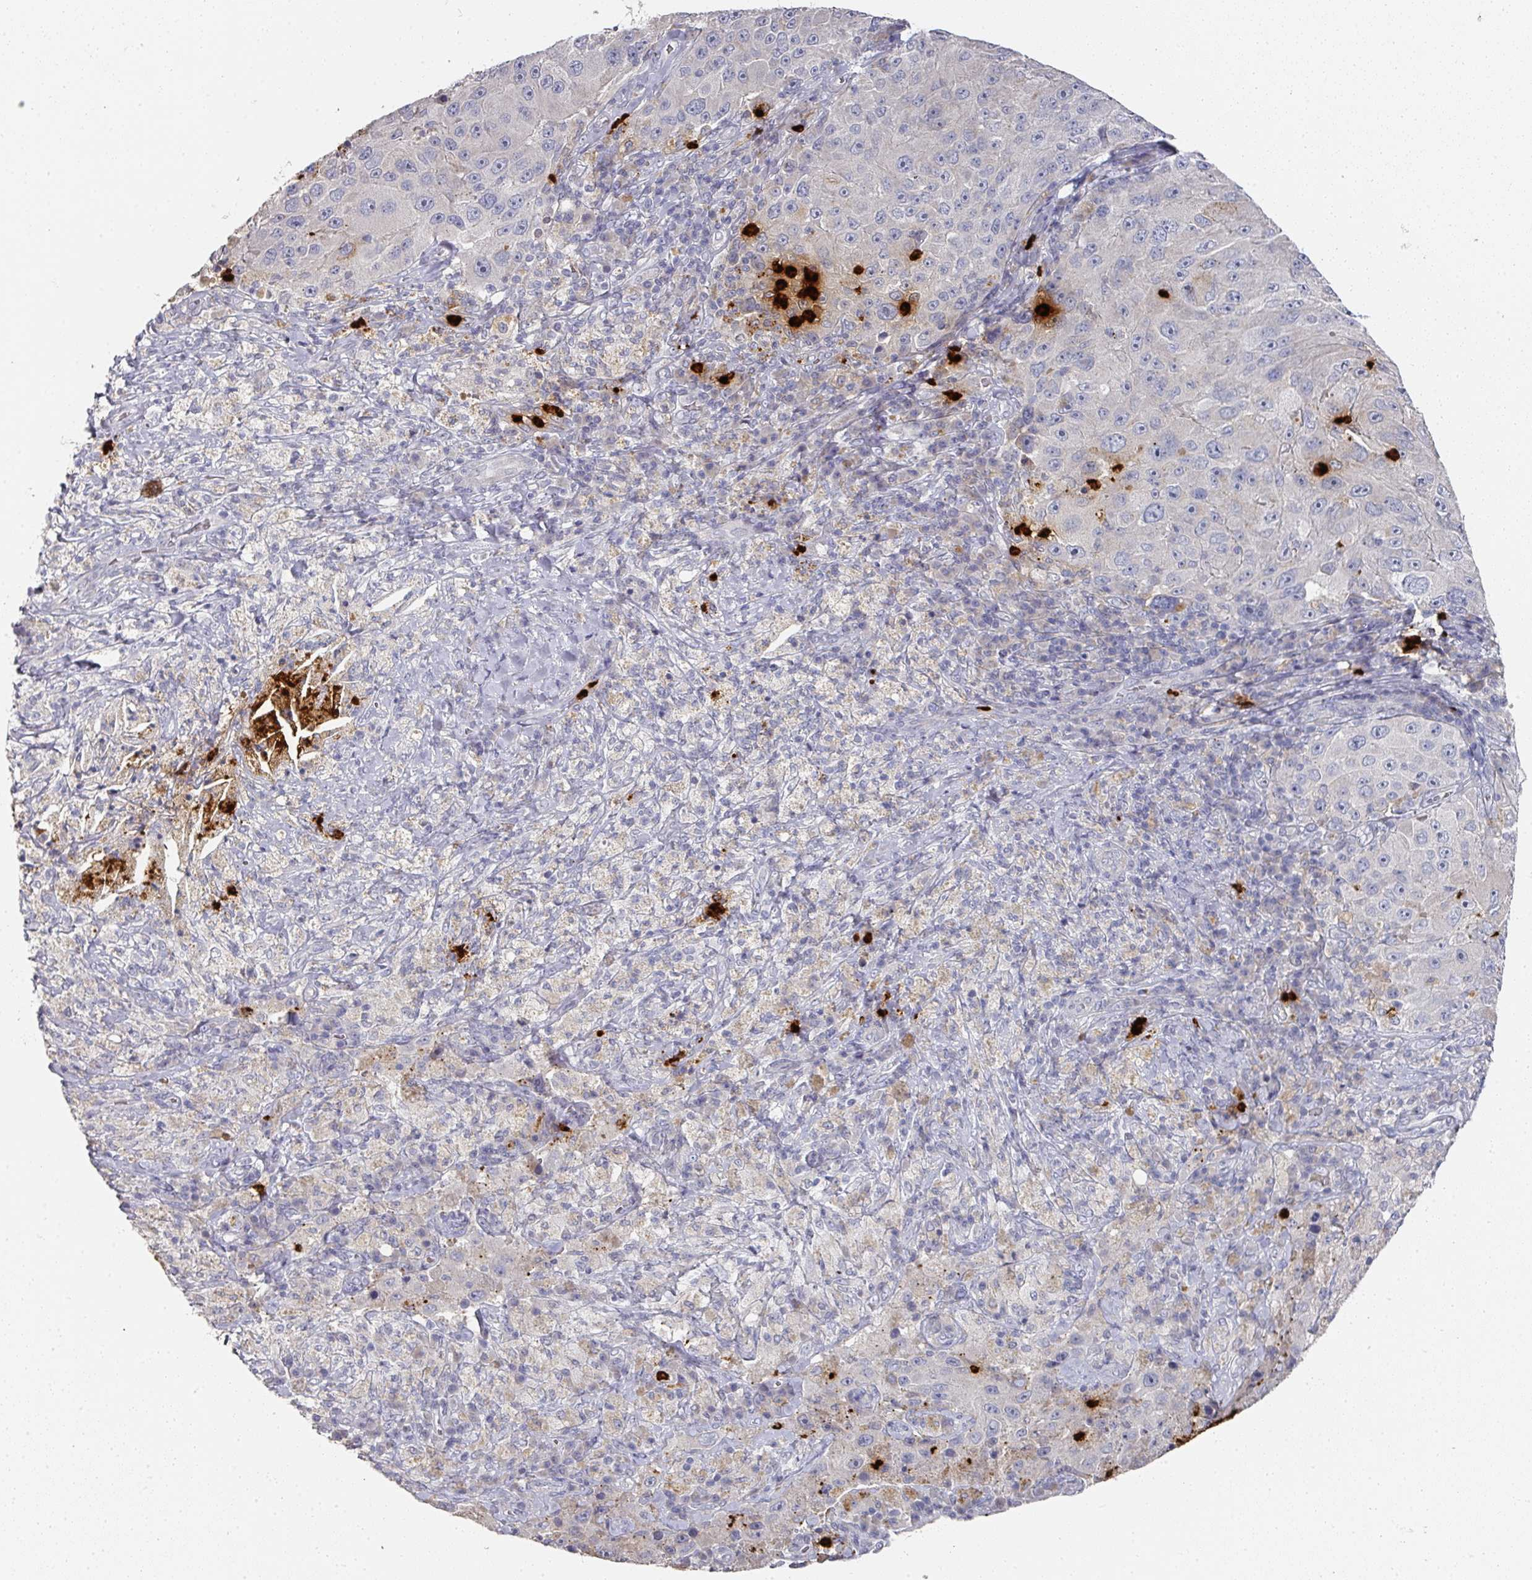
{"staining": {"intensity": "negative", "quantity": "none", "location": "none"}, "tissue": "melanoma", "cell_type": "Tumor cells", "image_type": "cancer", "snomed": [{"axis": "morphology", "description": "Malignant melanoma, Metastatic site"}, {"axis": "topography", "description": "Lymph node"}], "caption": "The immunohistochemistry micrograph has no significant staining in tumor cells of malignant melanoma (metastatic site) tissue.", "gene": "CAMP", "patient": {"sex": "male", "age": 62}}